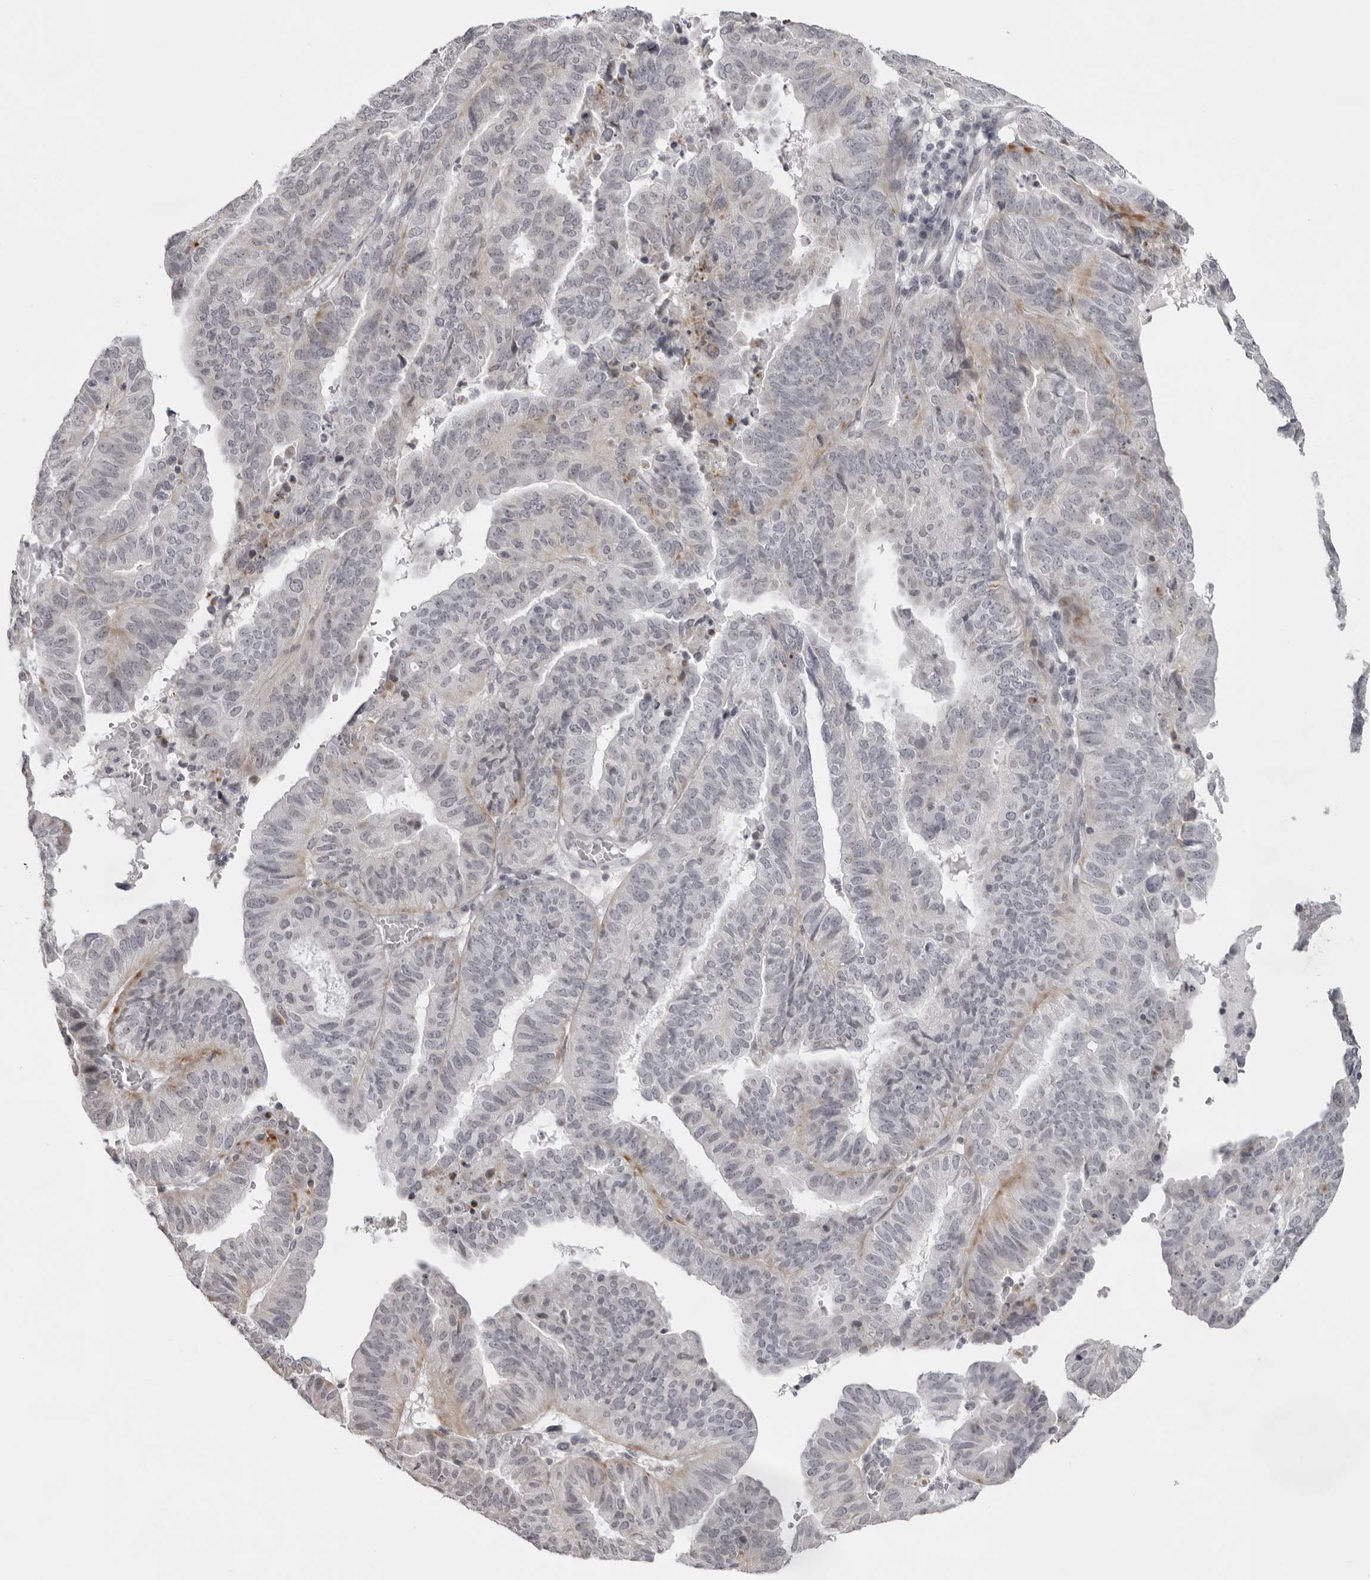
{"staining": {"intensity": "weak", "quantity": "<25%", "location": "cytoplasmic/membranous"}, "tissue": "endometrial cancer", "cell_type": "Tumor cells", "image_type": "cancer", "snomed": [{"axis": "morphology", "description": "Adenocarcinoma, NOS"}, {"axis": "topography", "description": "Uterus"}], "caption": "This is a micrograph of immunohistochemistry (IHC) staining of endometrial cancer (adenocarcinoma), which shows no positivity in tumor cells.", "gene": "NUDT18", "patient": {"sex": "female", "age": 77}}